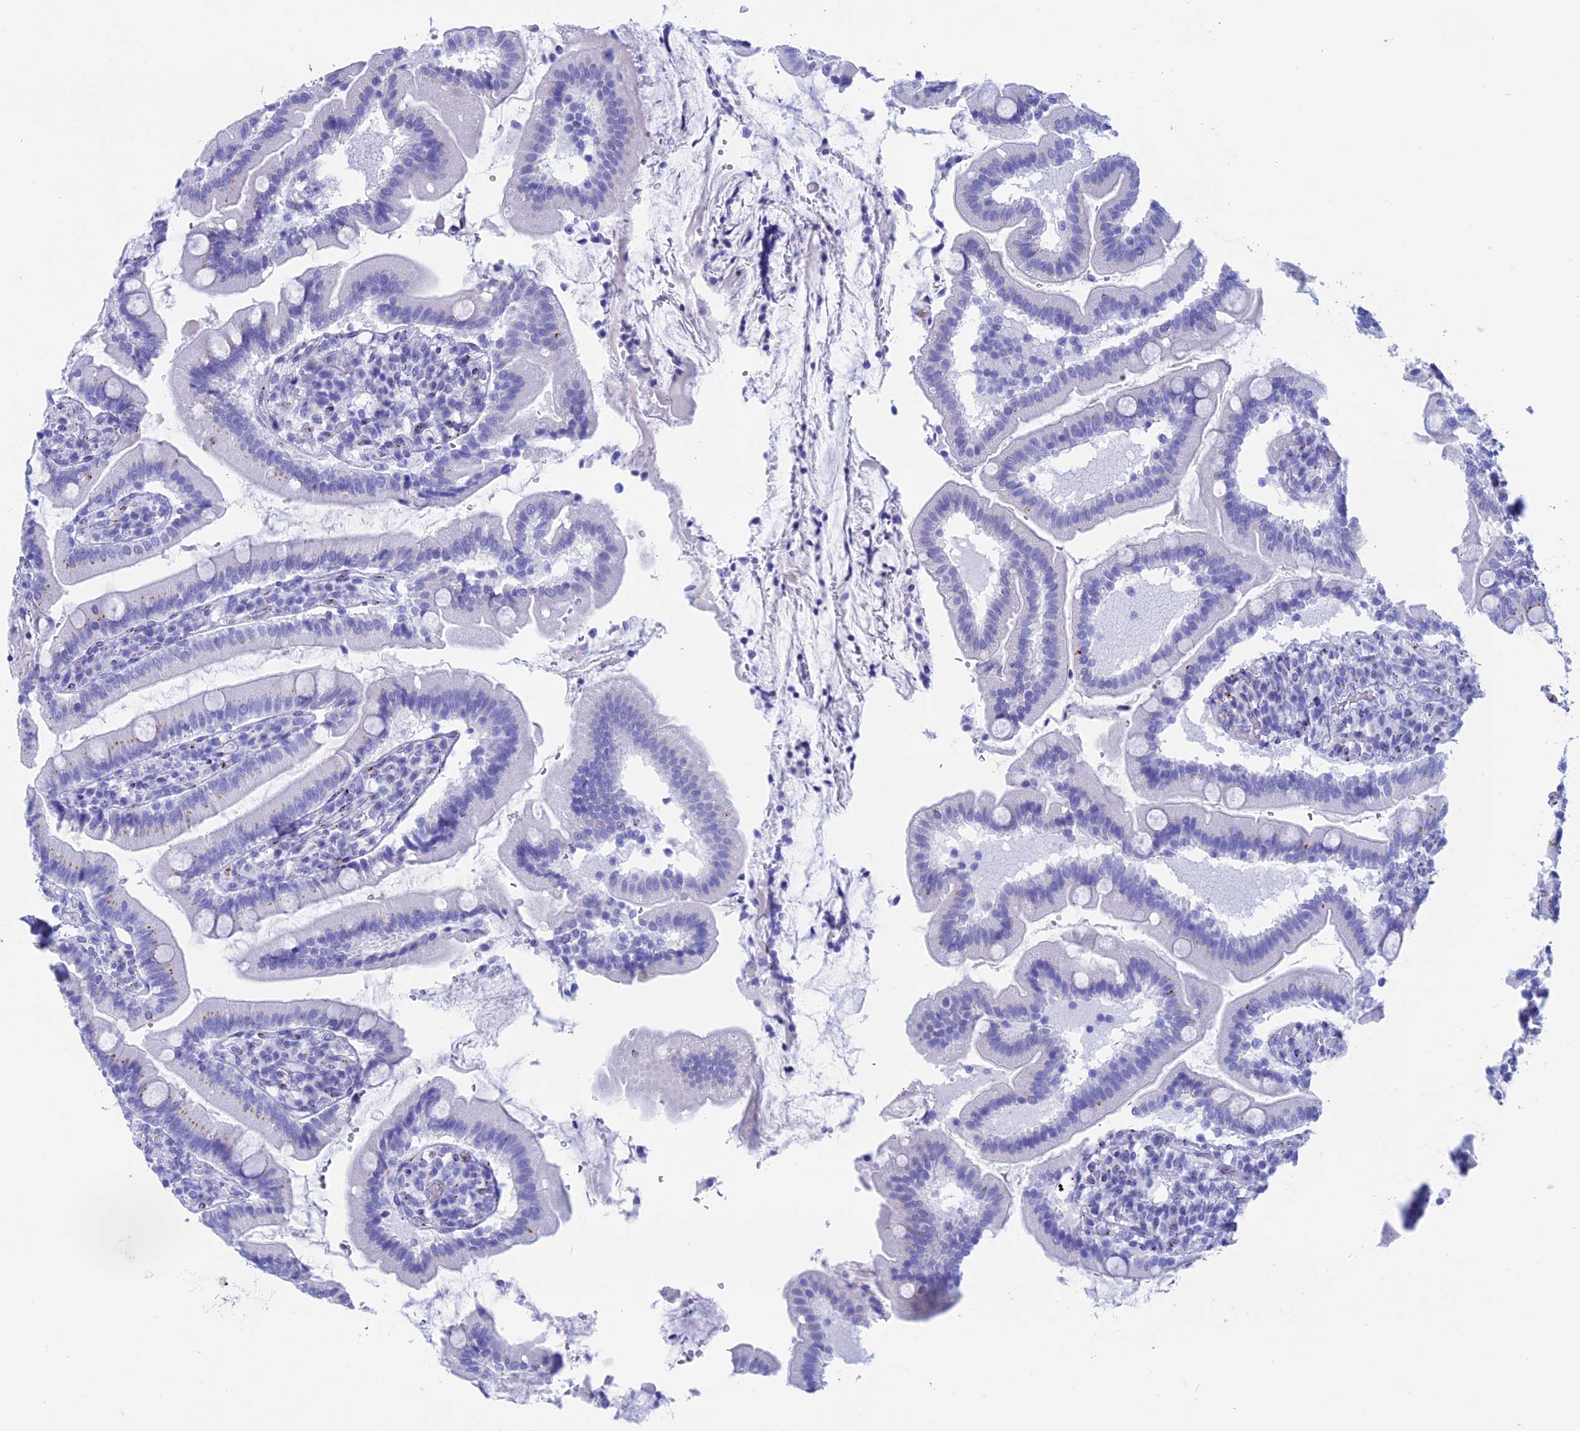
{"staining": {"intensity": "moderate", "quantity": "<25%", "location": "cytoplasmic/membranous"}, "tissue": "duodenum", "cell_type": "Glandular cells", "image_type": "normal", "snomed": [{"axis": "morphology", "description": "Normal tissue, NOS"}, {"axis": "topography", "description": "Duodenum"}], "caption": "Immunohistochemistry photomicrograph of normal duodenum: duodenum stained using IHC reveals low levels of moderate protein expression localized specifically in the cytoplasmic/membranous of glandular cells, appearing as a cytoplasmic/membranous brown color.", "gene": "ERICH4", "patient": {"sex": "female", "age": 67}}